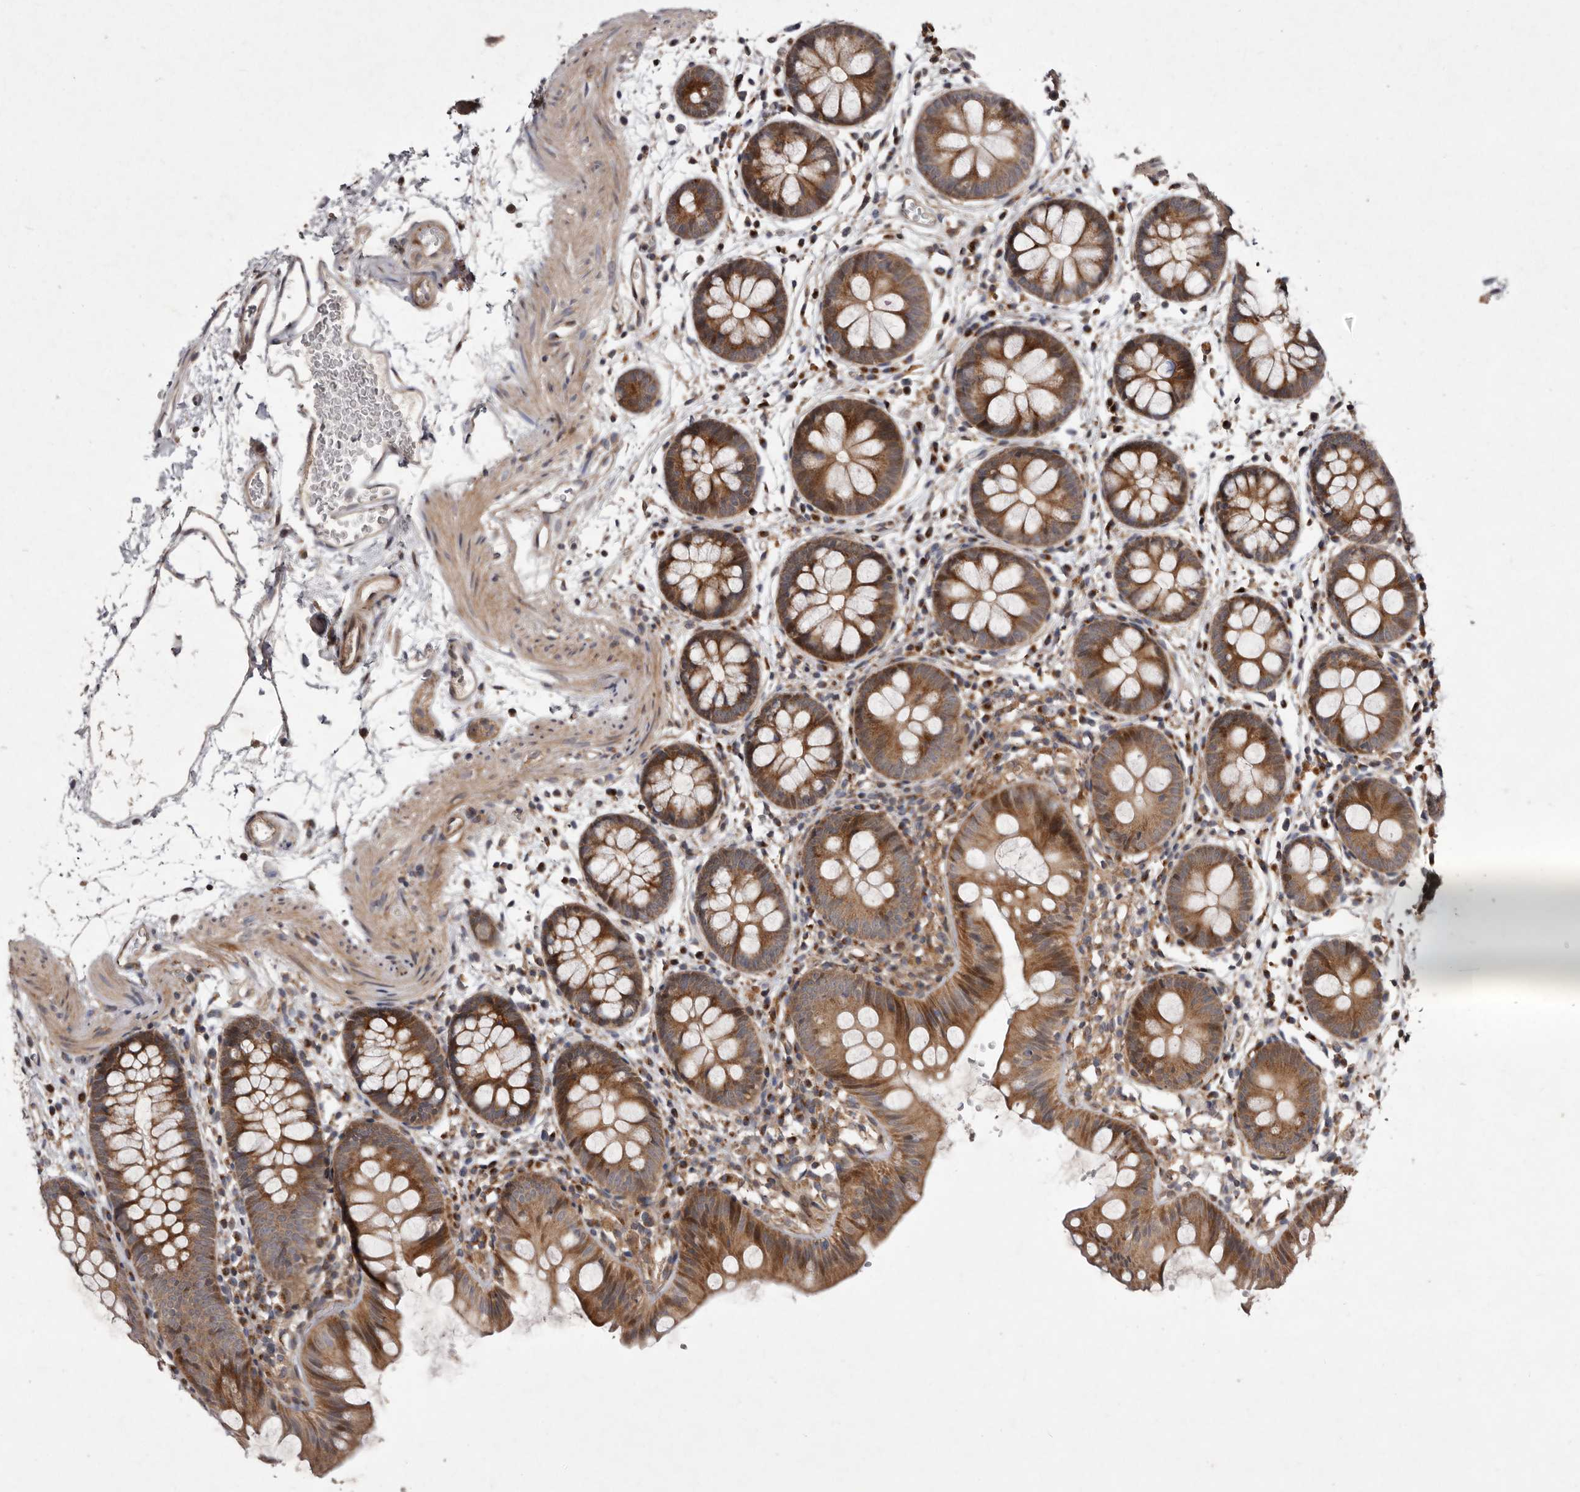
{"staining": {"intensity": "moderate", "quantity": ">75%", "location": "cytoplasmic/membranous"}, "tissue": "colon", "cell_type": "Endothelial cells", "image_type": "normal", "snomed": [{"axis": "morphology", "description": "Normal tissue, NOS"}, {"axis": "topography", "description": "Colon"}], "caption": "Protein staining of benign colon shows moderate cytoplasmic/membranous positivity in approximately >75% of endothelial cells. The protein of interest is stained brown, and the nuclei are stained in blue (DAB IHC with brightfield microscopy, high magnification).", "gene": "FLAD1", "patient": {"sex": "male", "age": 56}}